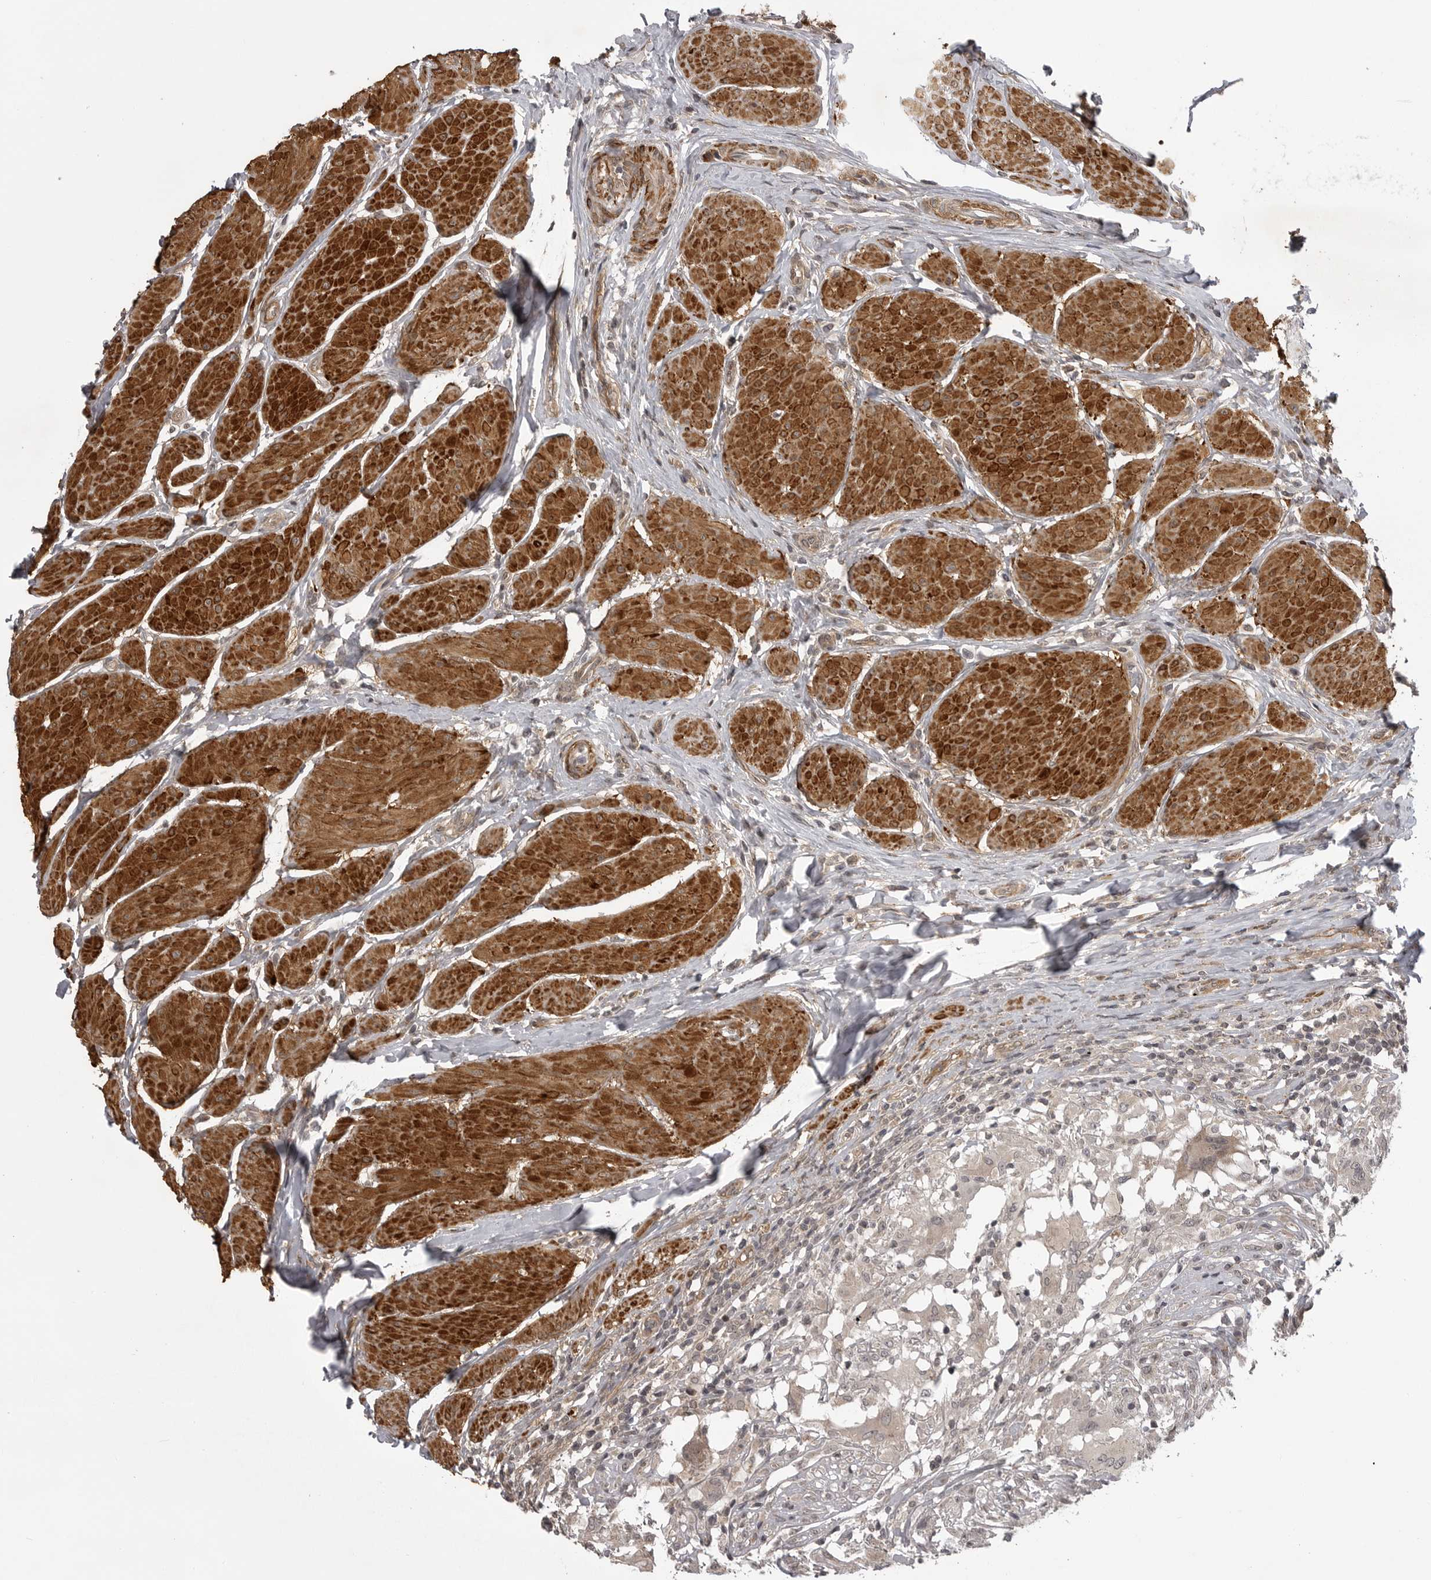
{"staining": {"intensity": "negative", "quantity": "none", "location": "none"}, "tissue": "urothelial cancer", "cell_type": "Tumor cells", "image_type": "cancer", "snomed": [{"axis": "morphology", "description": "Normal tissue, NOS"}, {"axis": "morphology", "description": "Urothelial carcinoma, Low grade"}, {"axis": "topography", "description": "Smooth muscle"}, {"axis": "topography", "description": "Urinary bladder"}], "caption": "The image exhibits no significant expression in tumor cells of urothelial cancer.", "gene": "SNX16", "patient": {"sex": "male", "age": 60}}